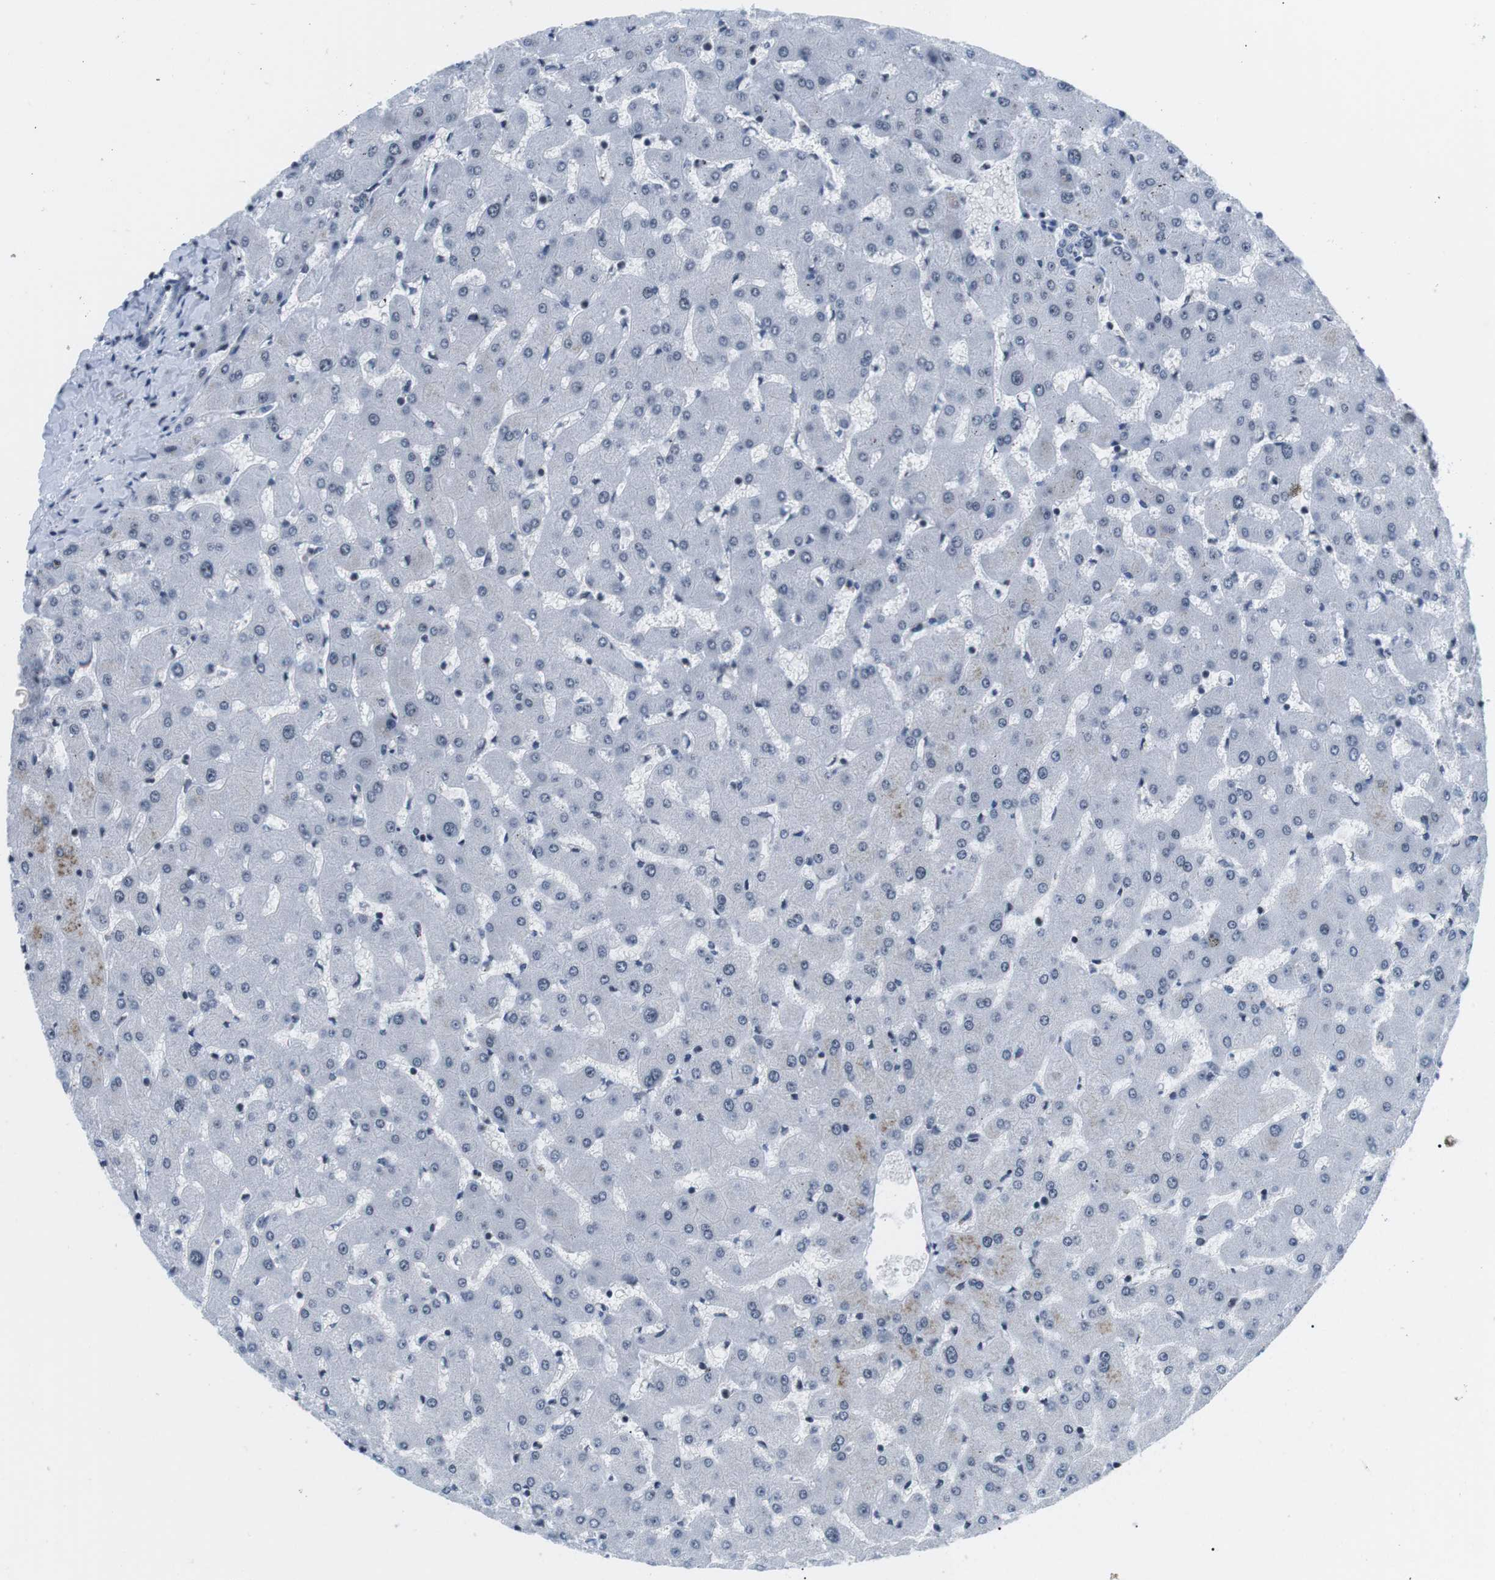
{"staining": {"intensity": "negative", "quantity": "none", "location": "none"}, "tissue": "liver", "cell_type": "Cholangiocytes", "image_type": "normal", "snomed": [{"axis": "morphology", "description": "Normal tissue, NOS"}, {"axis": "topography", "description": "Liver"}], "caption": "Human liver stained for a protein using immunohistochemistry shows no positivity in cholangiocytes.", "gene": "E2F2", "patient": {"sex": "female", "age": 63}}